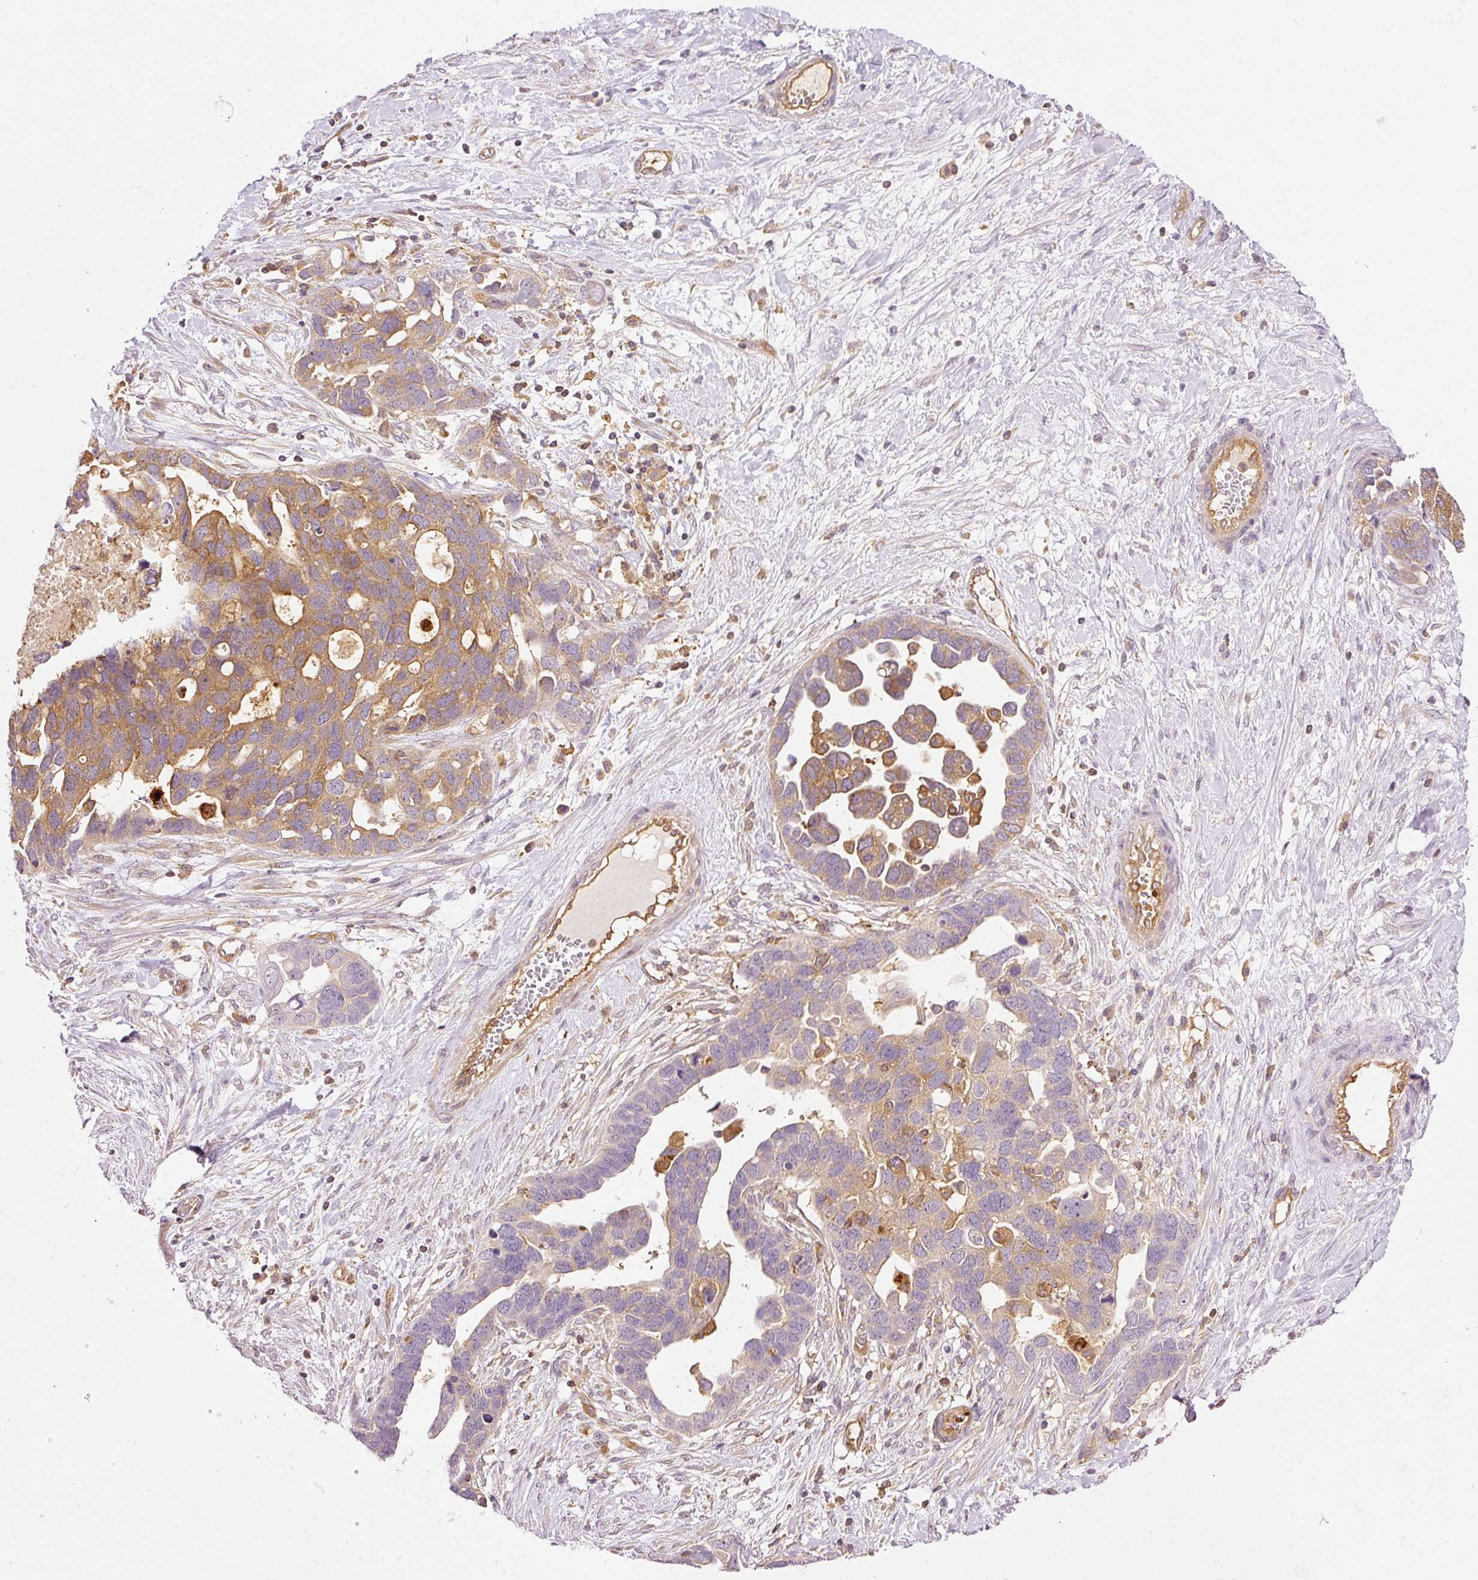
{"staining": {"intensity": "moderate", "quantity": "25%-75%", "location": "cytoplasmic/membranous"}, "tissue": "ovarian cancer", "cell_type": "Tumor cells", "image_type": "cancer", "snomed": [{"axis": "morphology", "description": "Cystadenocarcinoma, serous, NOS"}, {"axis": "topography", "description": "Ovary"}], "caption": "Ovarian cancer stained with a brown dye demonstrates moderate cytoplasmic/membranous positive staining in about 25%-75% of tumor cells.", "gene": "ARMH3", "patient": {"sex": "female", "age": 54}}